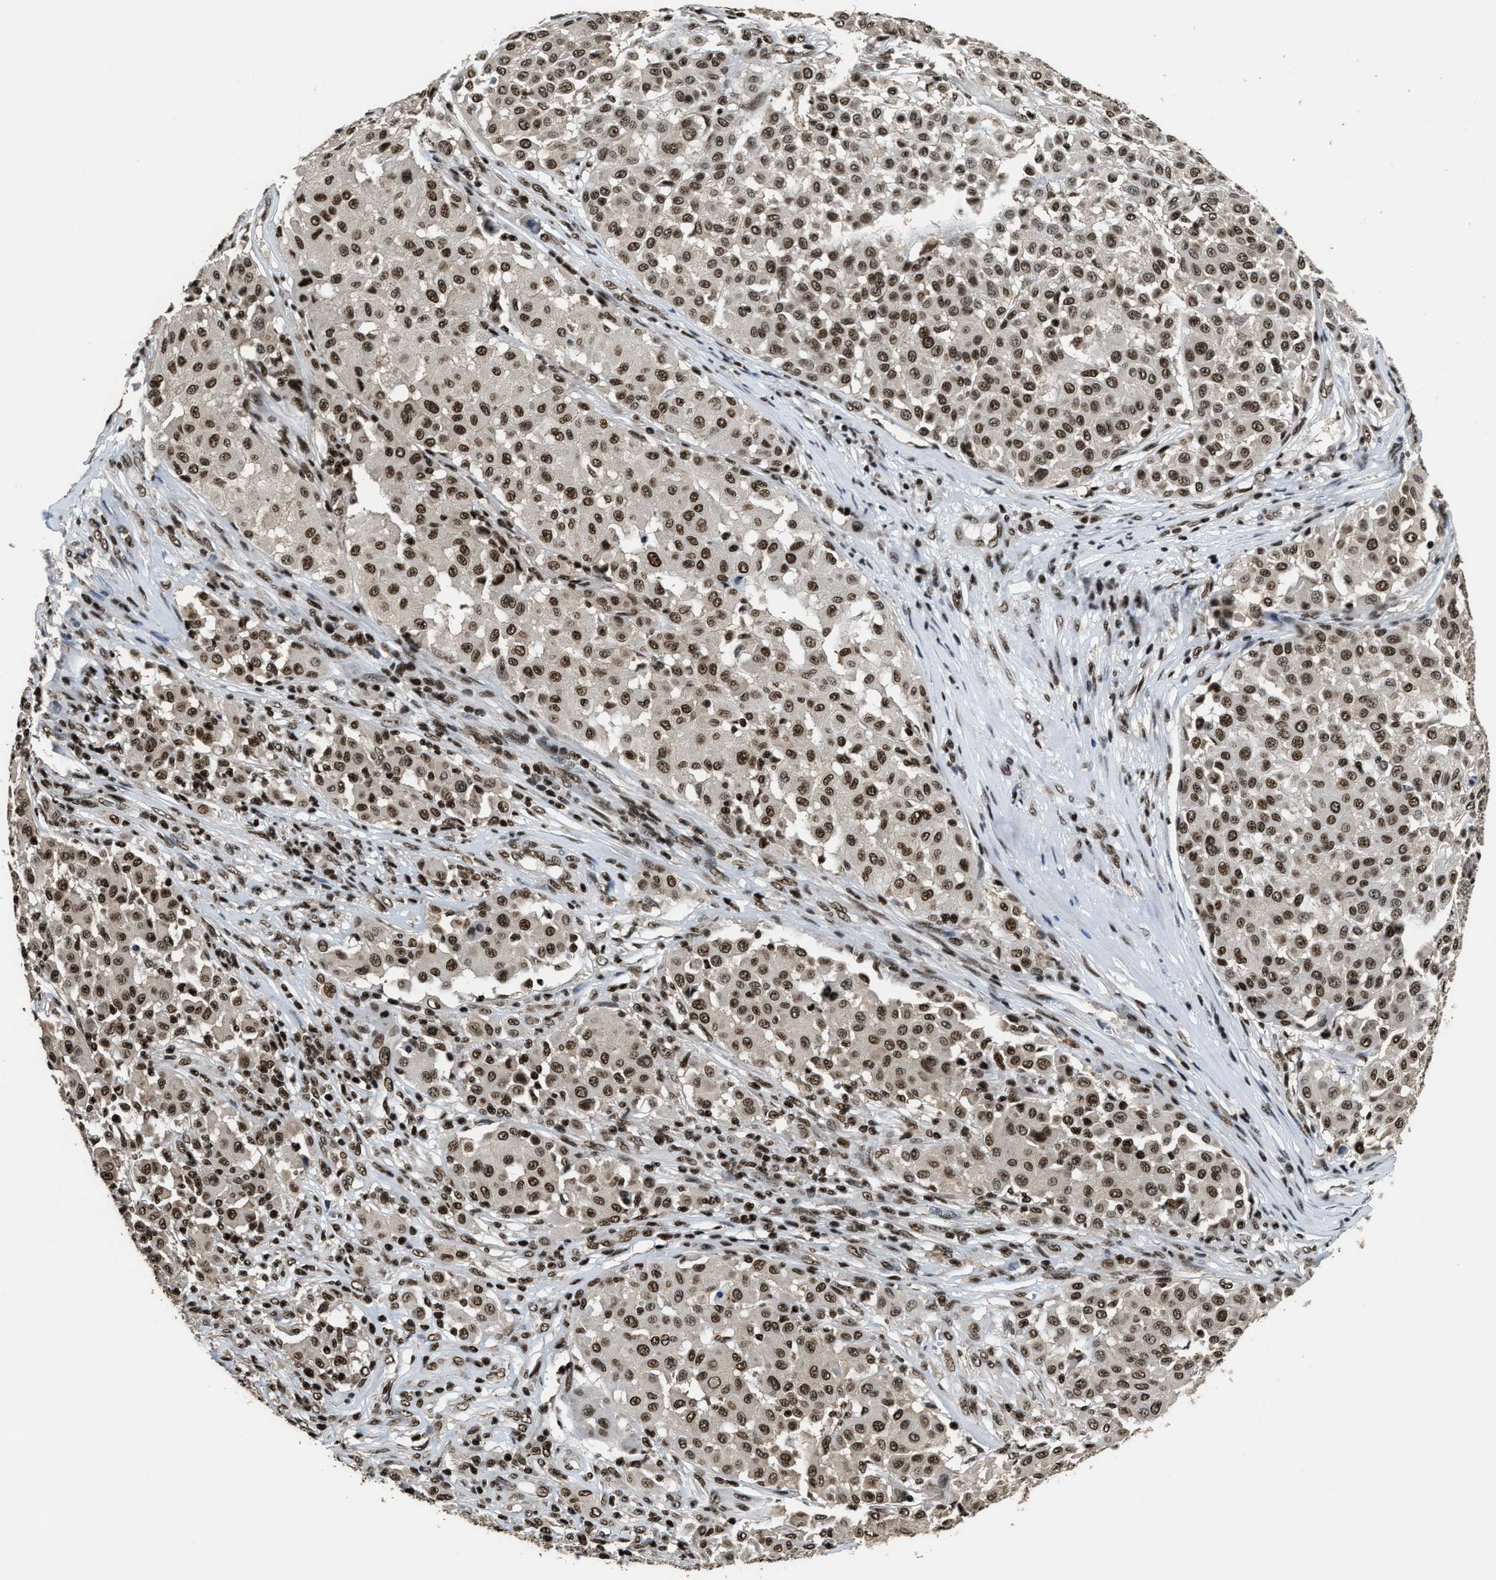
{"staining": {"intensity": "moderate", "quantity": ">75%", "location": "nuclear"}, "tissue": "melanoma", "cell_type": "Tumor cells", "image_type": "cancer", "snomed": [{"axis": "morphology", "description": "Malignant melanoma, Metastatic site"}, {"axis": "topography", "description": "Soft tissue"}], "caption": "Tumor cells reveal moderate nuclear positivity in approximately >75% of cells in melanoma.", "gene": "RAD21", "patient": {"sex": "male", "age": 41}}